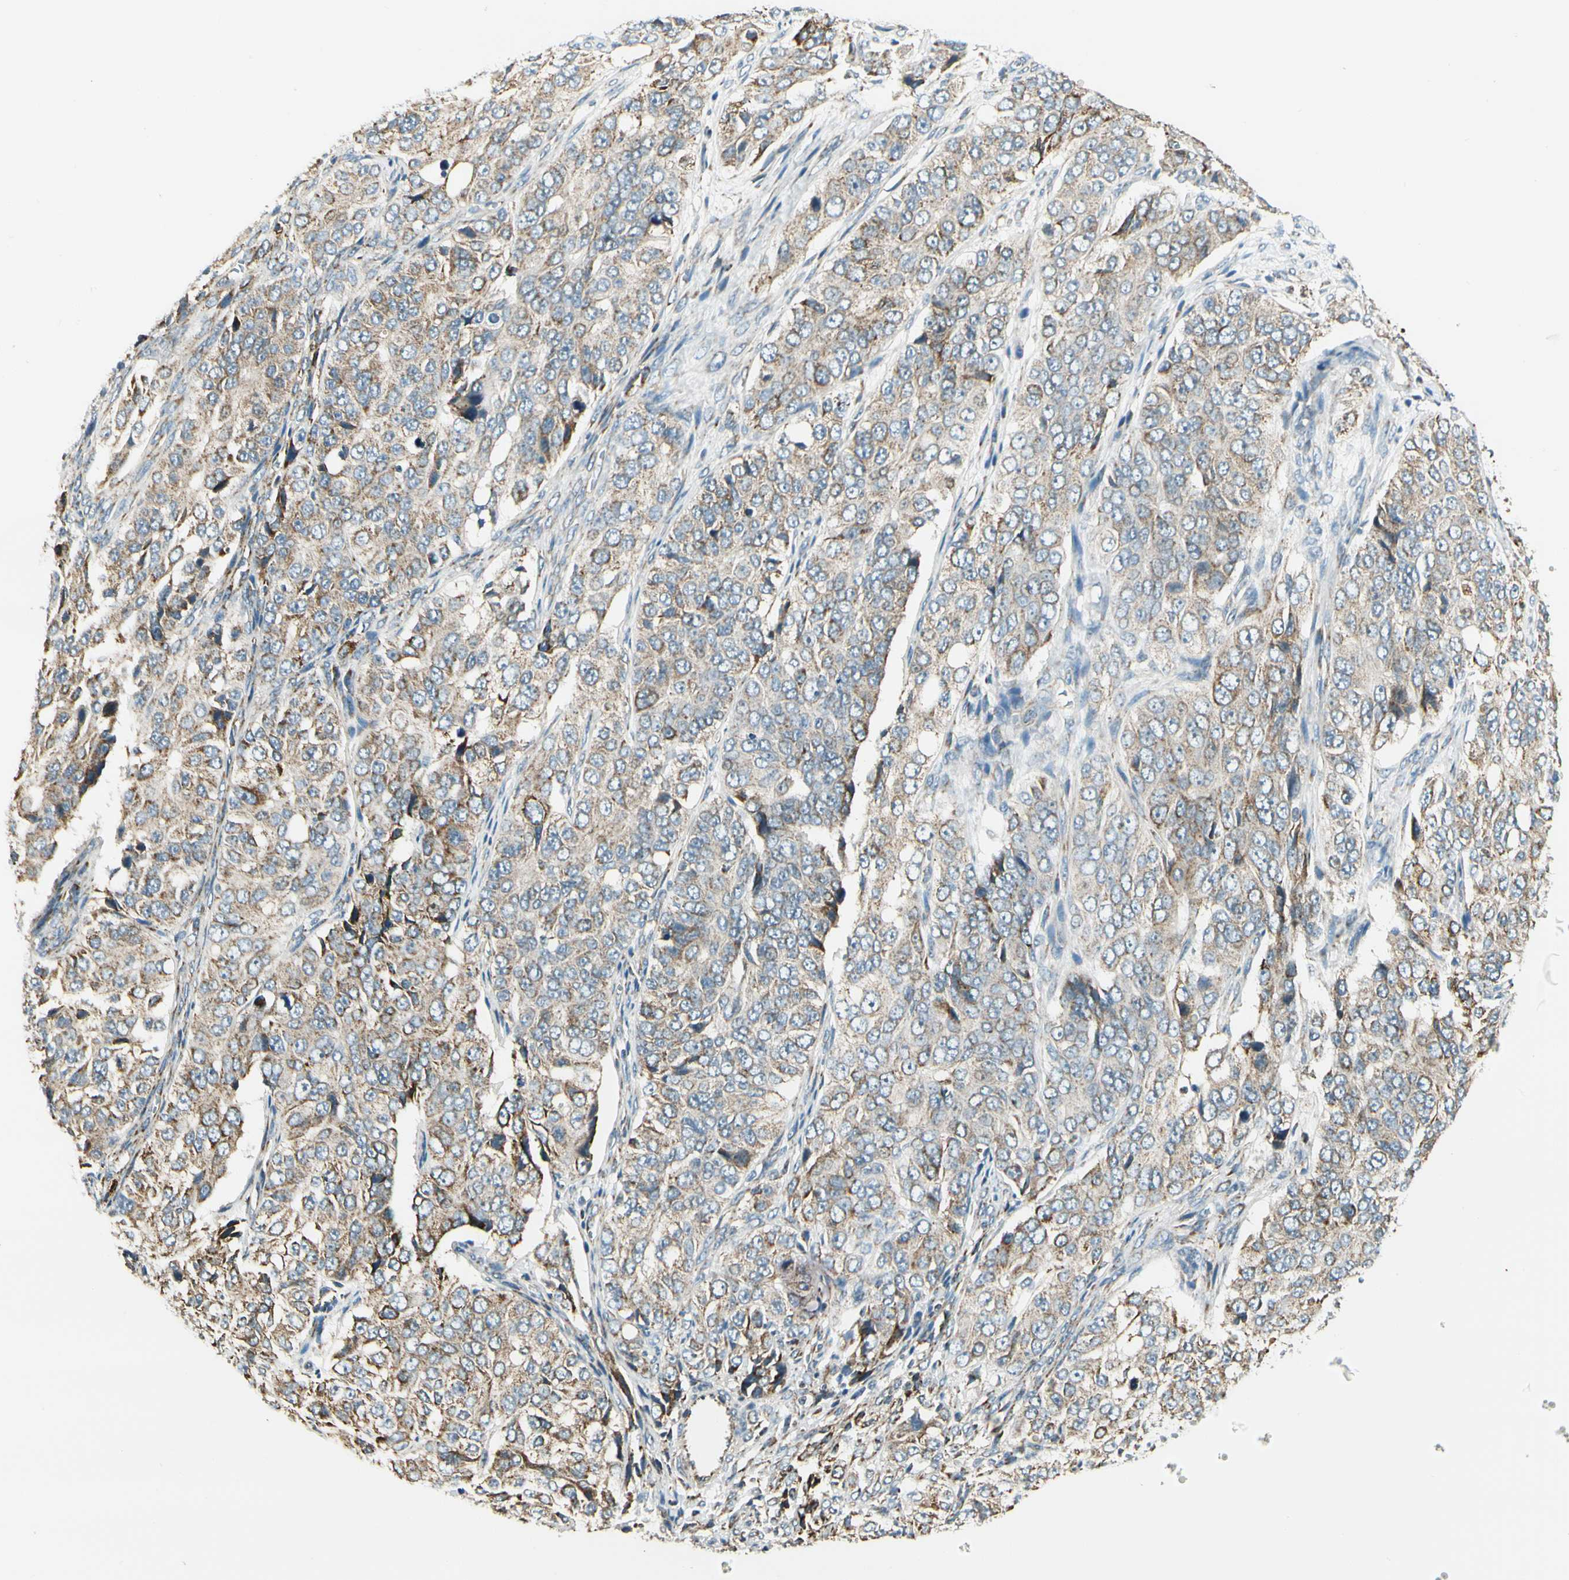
{"staining": {"intensity": "moderate", "quantity": "25%-75%", "location": "cytoplasmic/membranous"}, "tissue": "ovarian cancer", "cell_type": "Tumor cells", "image_type": "cancer", "snomed": [{"axis": "morphology", "description": "Carcinoma, endometroid"}, {"axis": "topography", "description": "Ovary"}], "caption": "Ovarian cancer stained with a brown dye demonstrates moderate cytoplasmic/membranous positive positivity in about 25%-75% of tumor cells.", "gene": "EPHB3", "patient": {"sex": "female", "age": 51}}